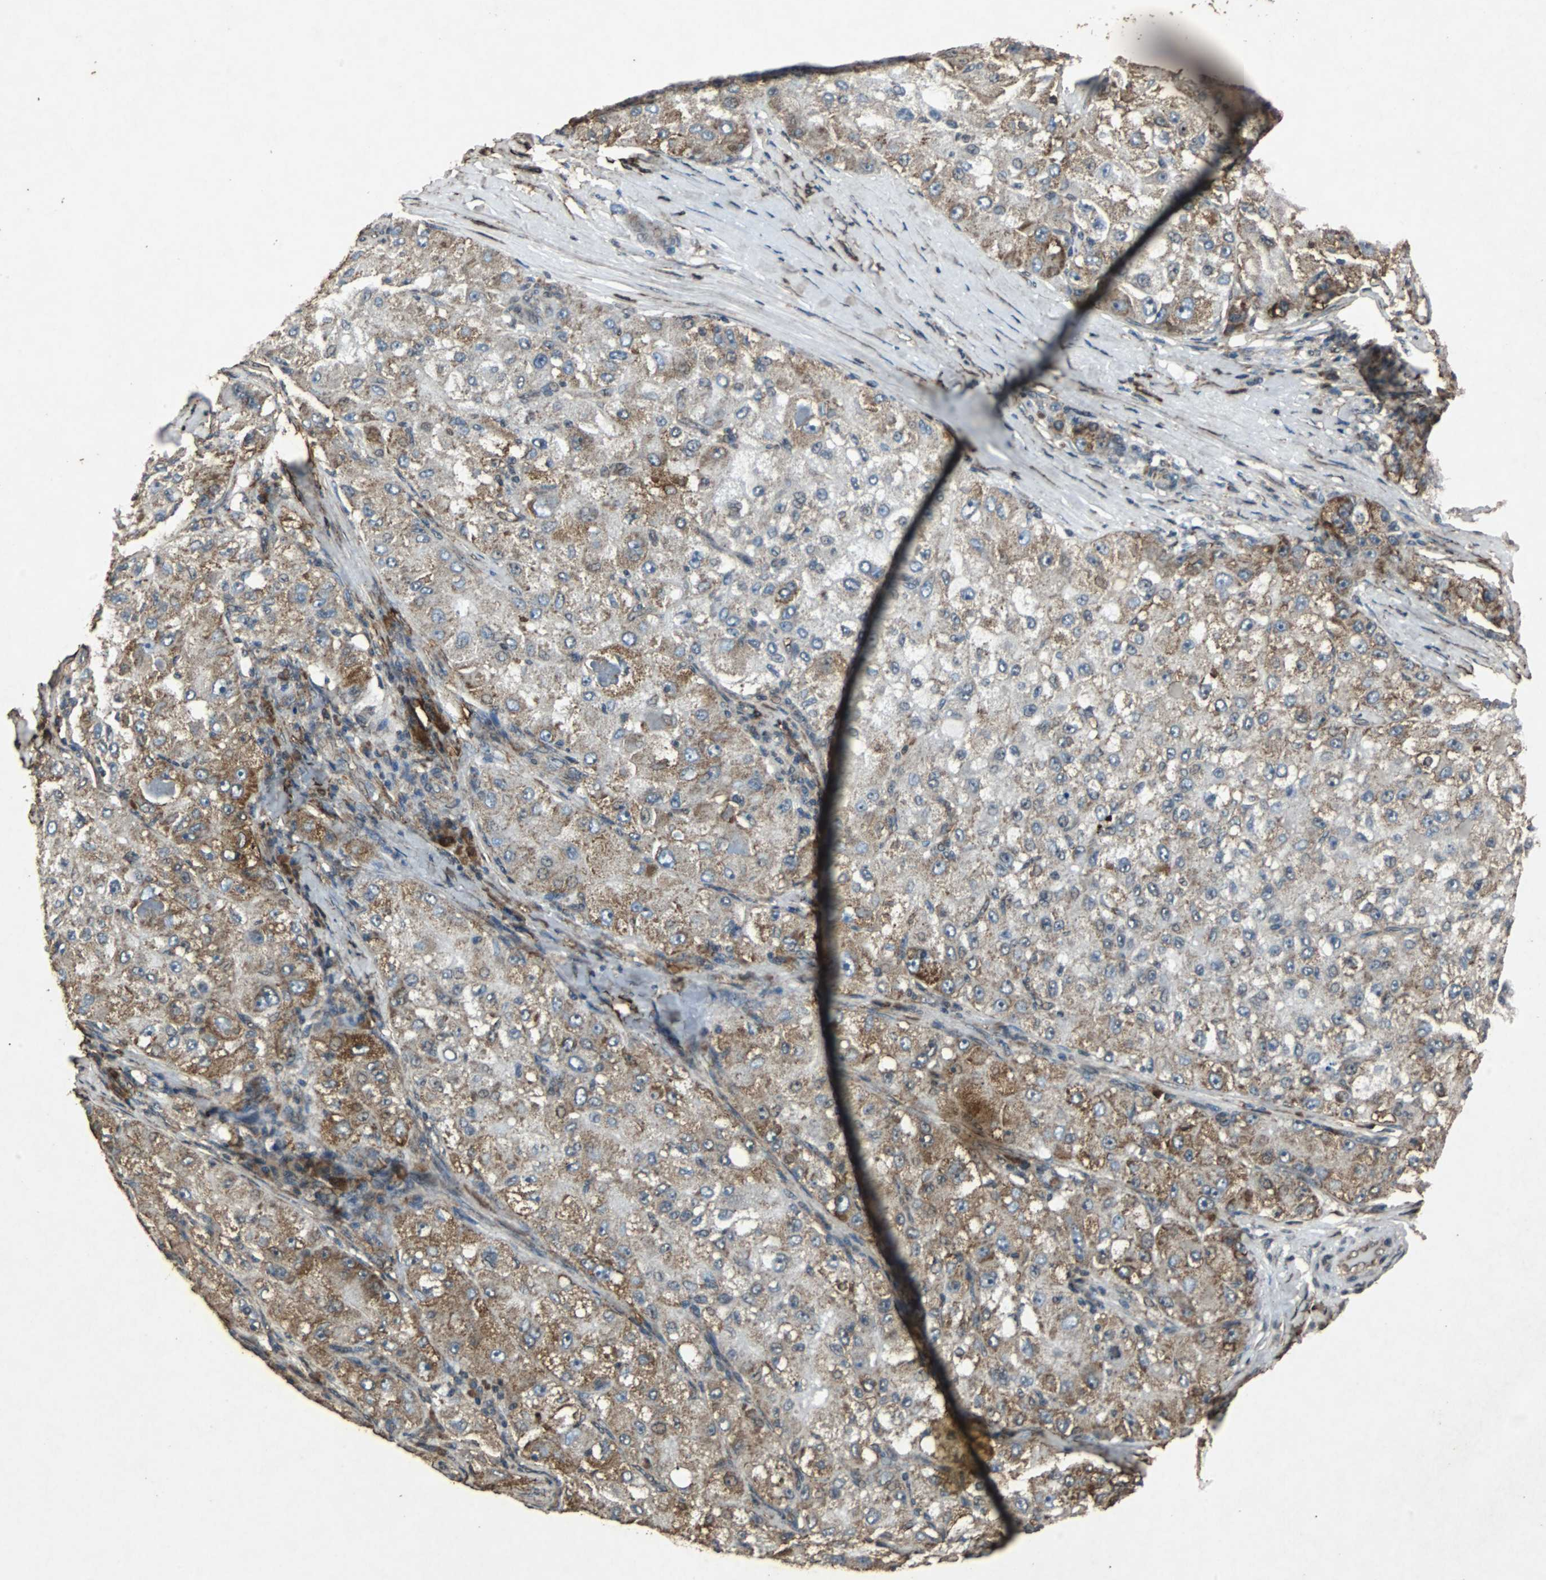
{"staining": {"intensity": "moderate", "quantity": ">75%", "location": "cytoplasmic/membranous"}, "tissue": "liver cancer", "cell_type": "Tumor cells", "image_type": "cancer", "snomed": [{"axis": "morphology", "description": "Carcinoma, Hepatocellular, NOS"}, {"axis": "topography", "description": "Liver"}], "caption": "Immunohistochemistry (DAB) staining of liver cancer shows moderate cytoplasmic/membranous protein staining in about >75% of tumor cells. The protein of interest is shown in brown color, while the nuclei are stained blue.", "gene": "NAA10", "patient": {"sex": "male", "age": 80}}